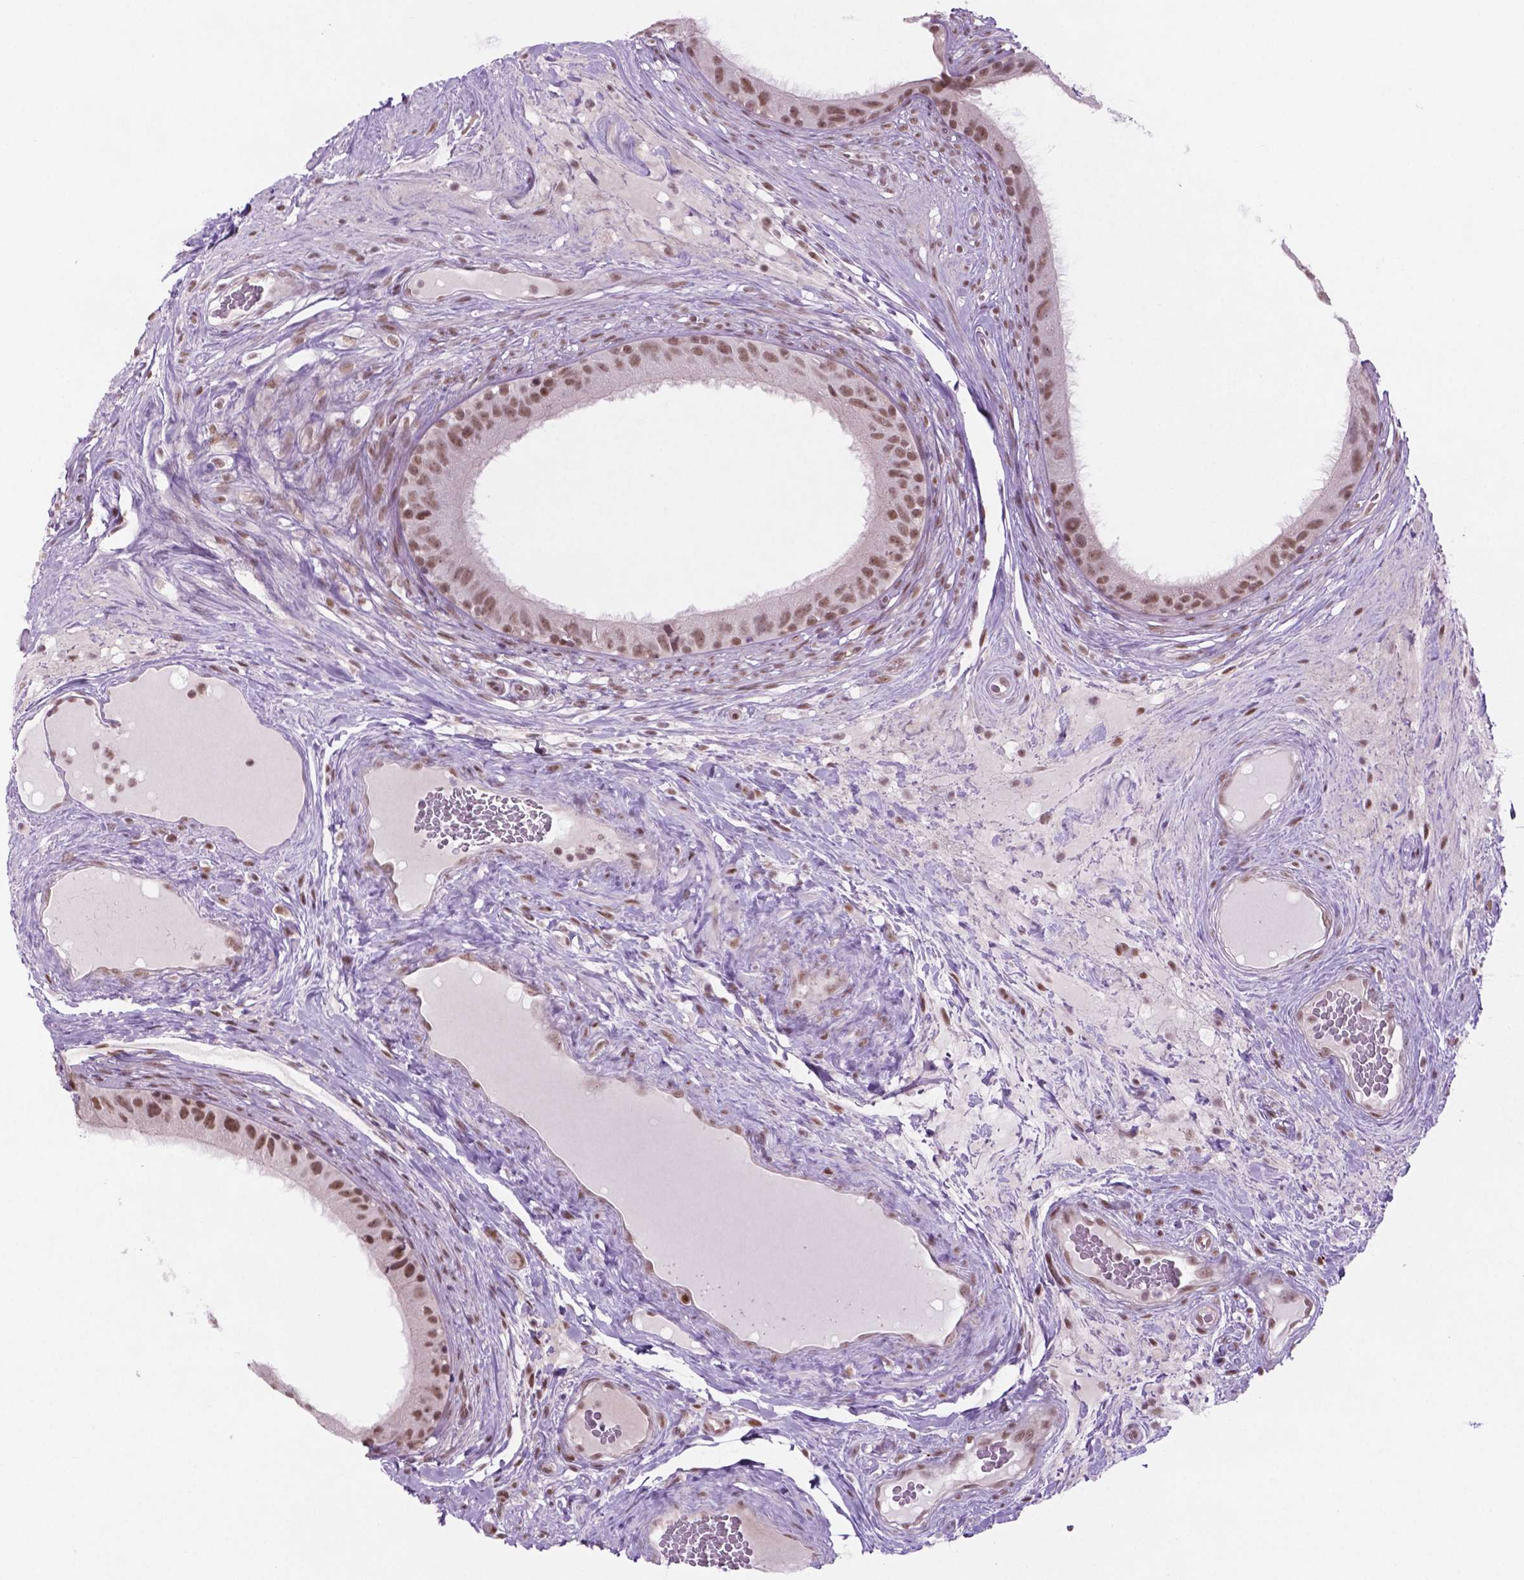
{"staining": {"intensity": "moderate", "quantity": ">75%", "location": "cytoplasmic/membranous,nuclear"}, "tissue": "epididymis", "cell_type": "Glandular cells", "image_type": "normal", "snomed": [{"axis": "morphology", "description": "Normal tissue, NOS"}, {"axis": "topography", "description": "Epididymis"}], "caption": "Moderate cytoplasmic/membranous,nuclear staining for a protein is seen in about >75% of glandular cells of normal epididymis using IHC.", "gene": "PHAX", "patient": {"sex": "male", "age": 59}}